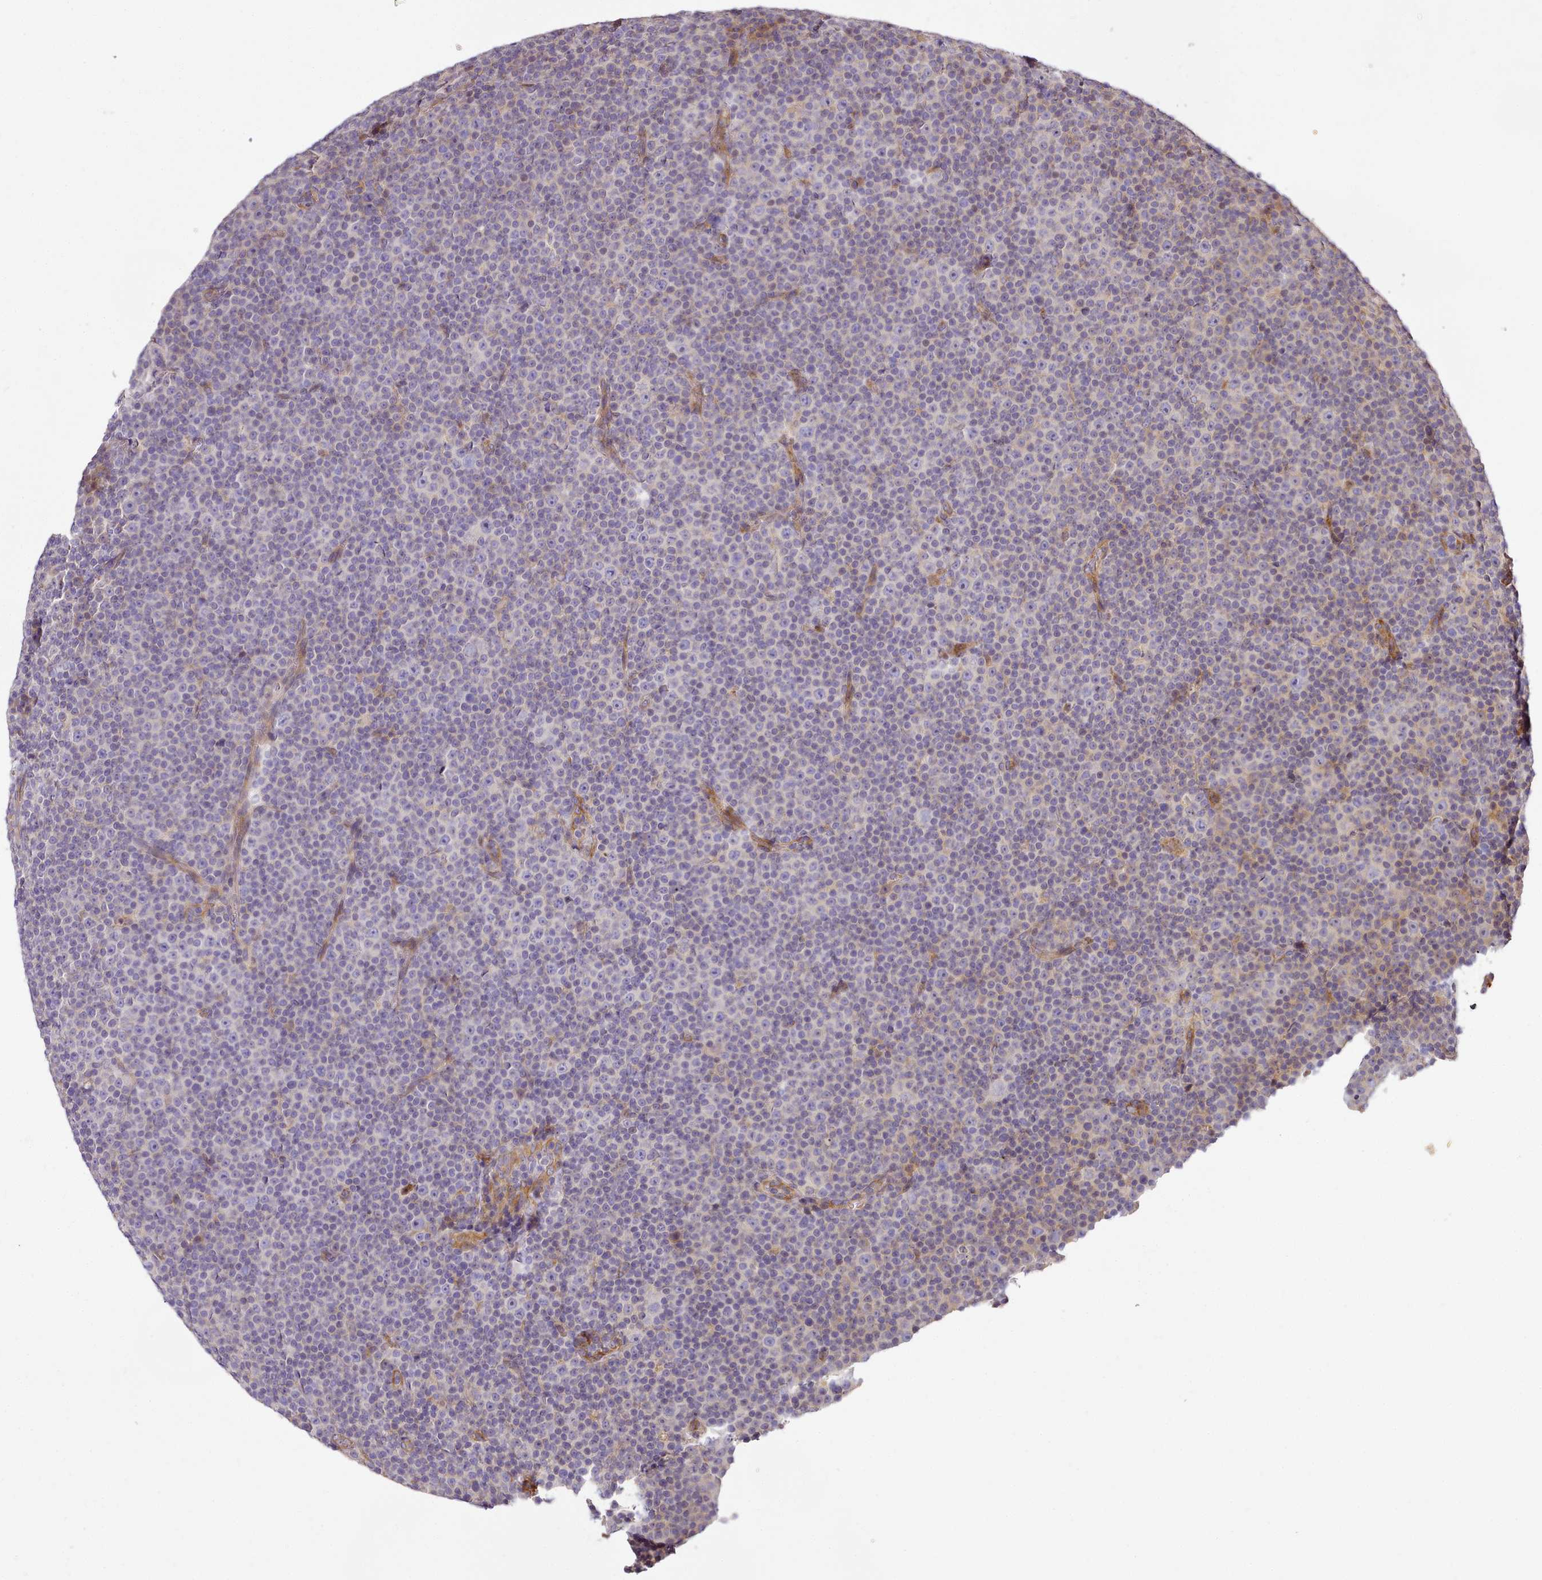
{"staining": {"intensity": "negative", "quantity": "none", "location": "none"}, "tissue": "lymphoma", "cell_type": "Tumor cells", "image_type": "cancer", "snomed": [{"axis": "morphology", "description": "Malignant lymphoma, non-Hodgkin's type, Low grade"}, {"axis": "topography", "description": "Lymph node"}], "caption": "Lymphoma was stained to show a protein in brown. There is no significant expression in tumor cells. Nuclei are stained in blue.", "gene": "NBPF1", "patient": {"sex": "female", "age": 67}}